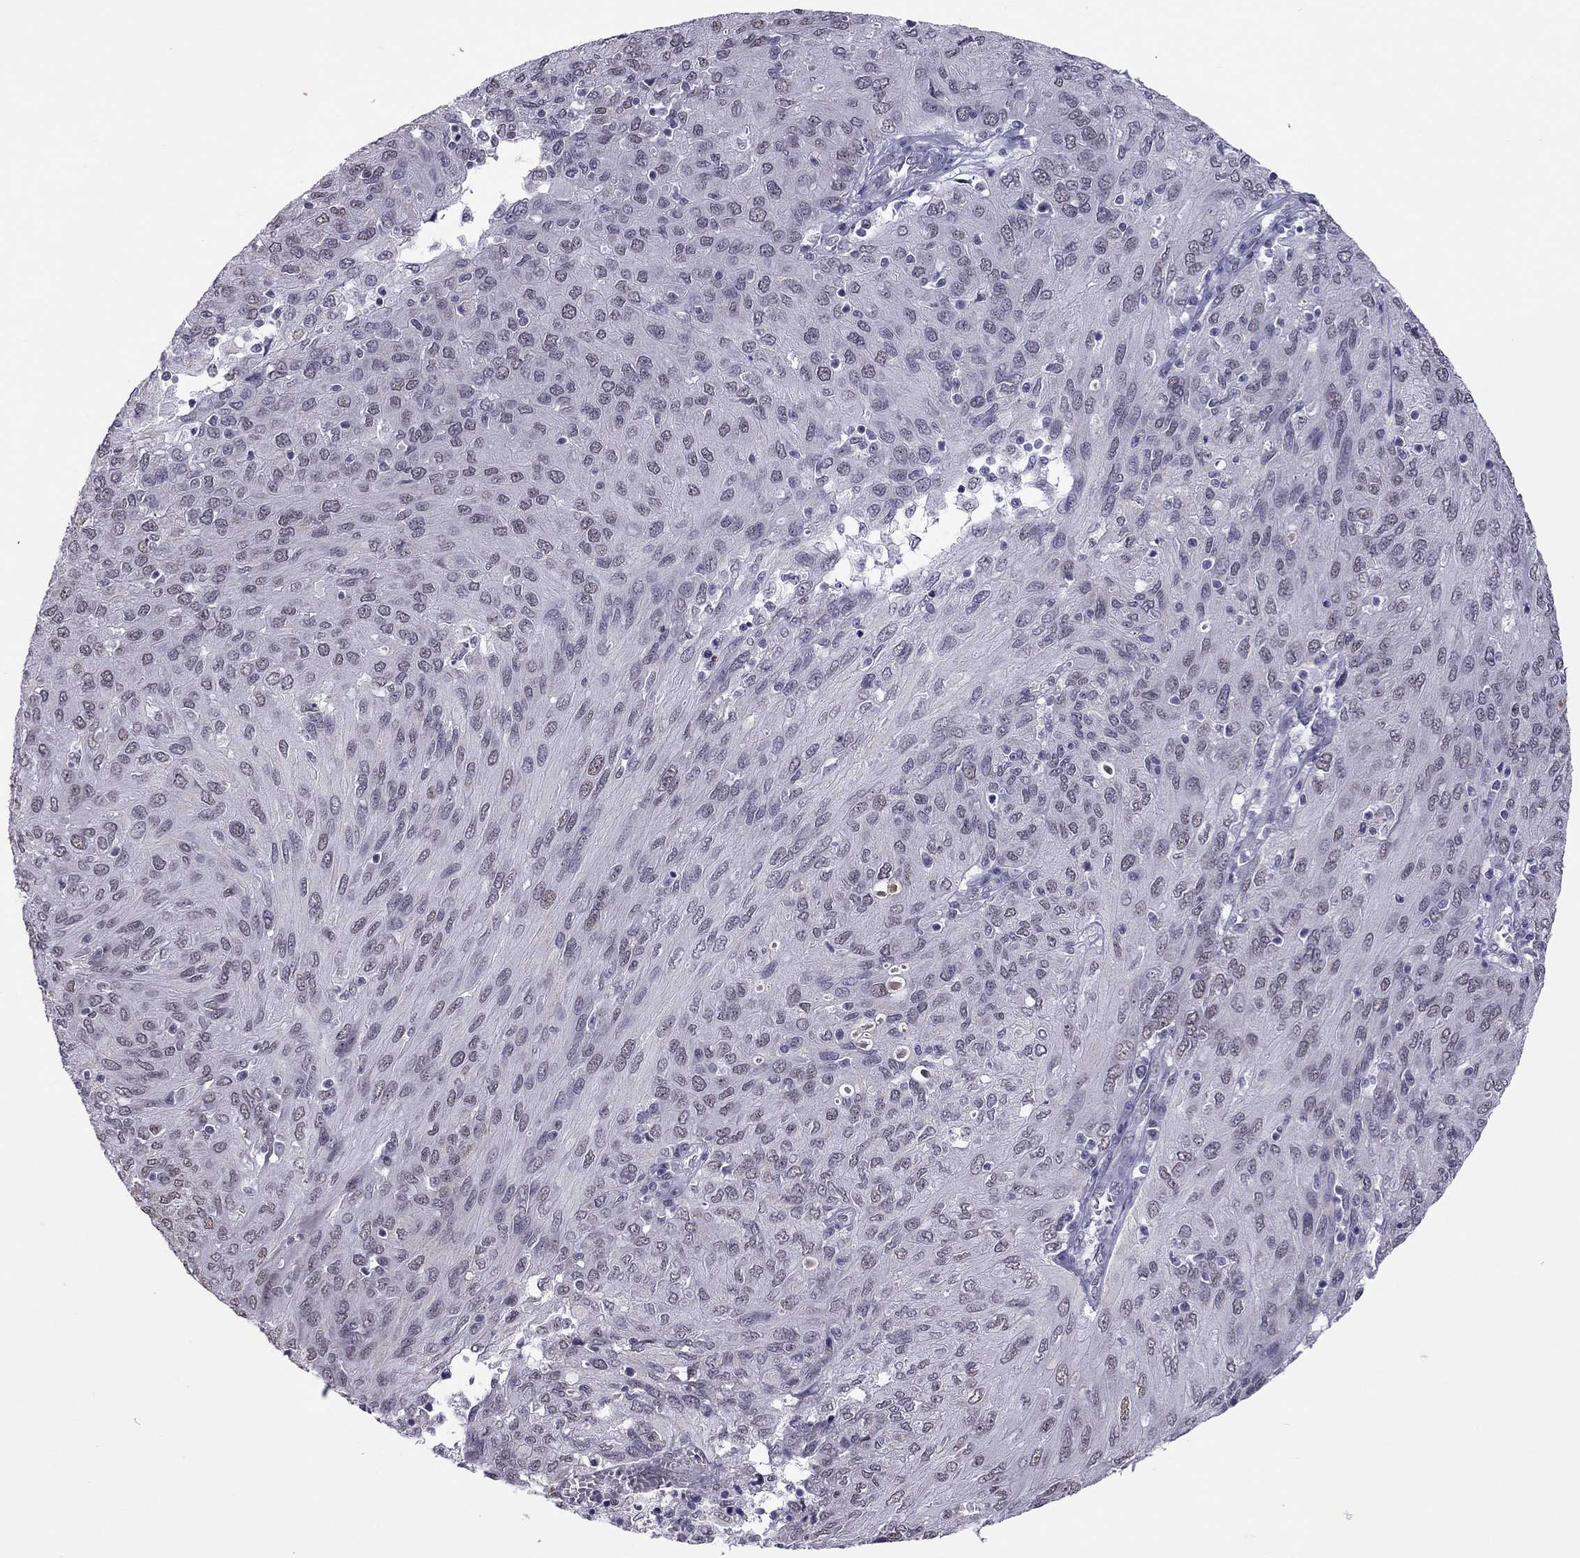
{"staining": {"intensity": "negative", "quantity": "none", "location": "none"}, "tissue": "ovarian cancer", "cell_type": "Tumor cells", "image_type": "cancer", "snomed": [{"axis": "morphology", "description": "Carcinoma, endometroid"}, {"axis": "topography", "description": "Ovary"}], "caption": "An IHC photomicrograph of ovarian cancer is shown. There is no staining in tumor cells of ovarian cancer.", "gene": "PPP1R3A", "patient": {"sex": "female", "age": 50}}